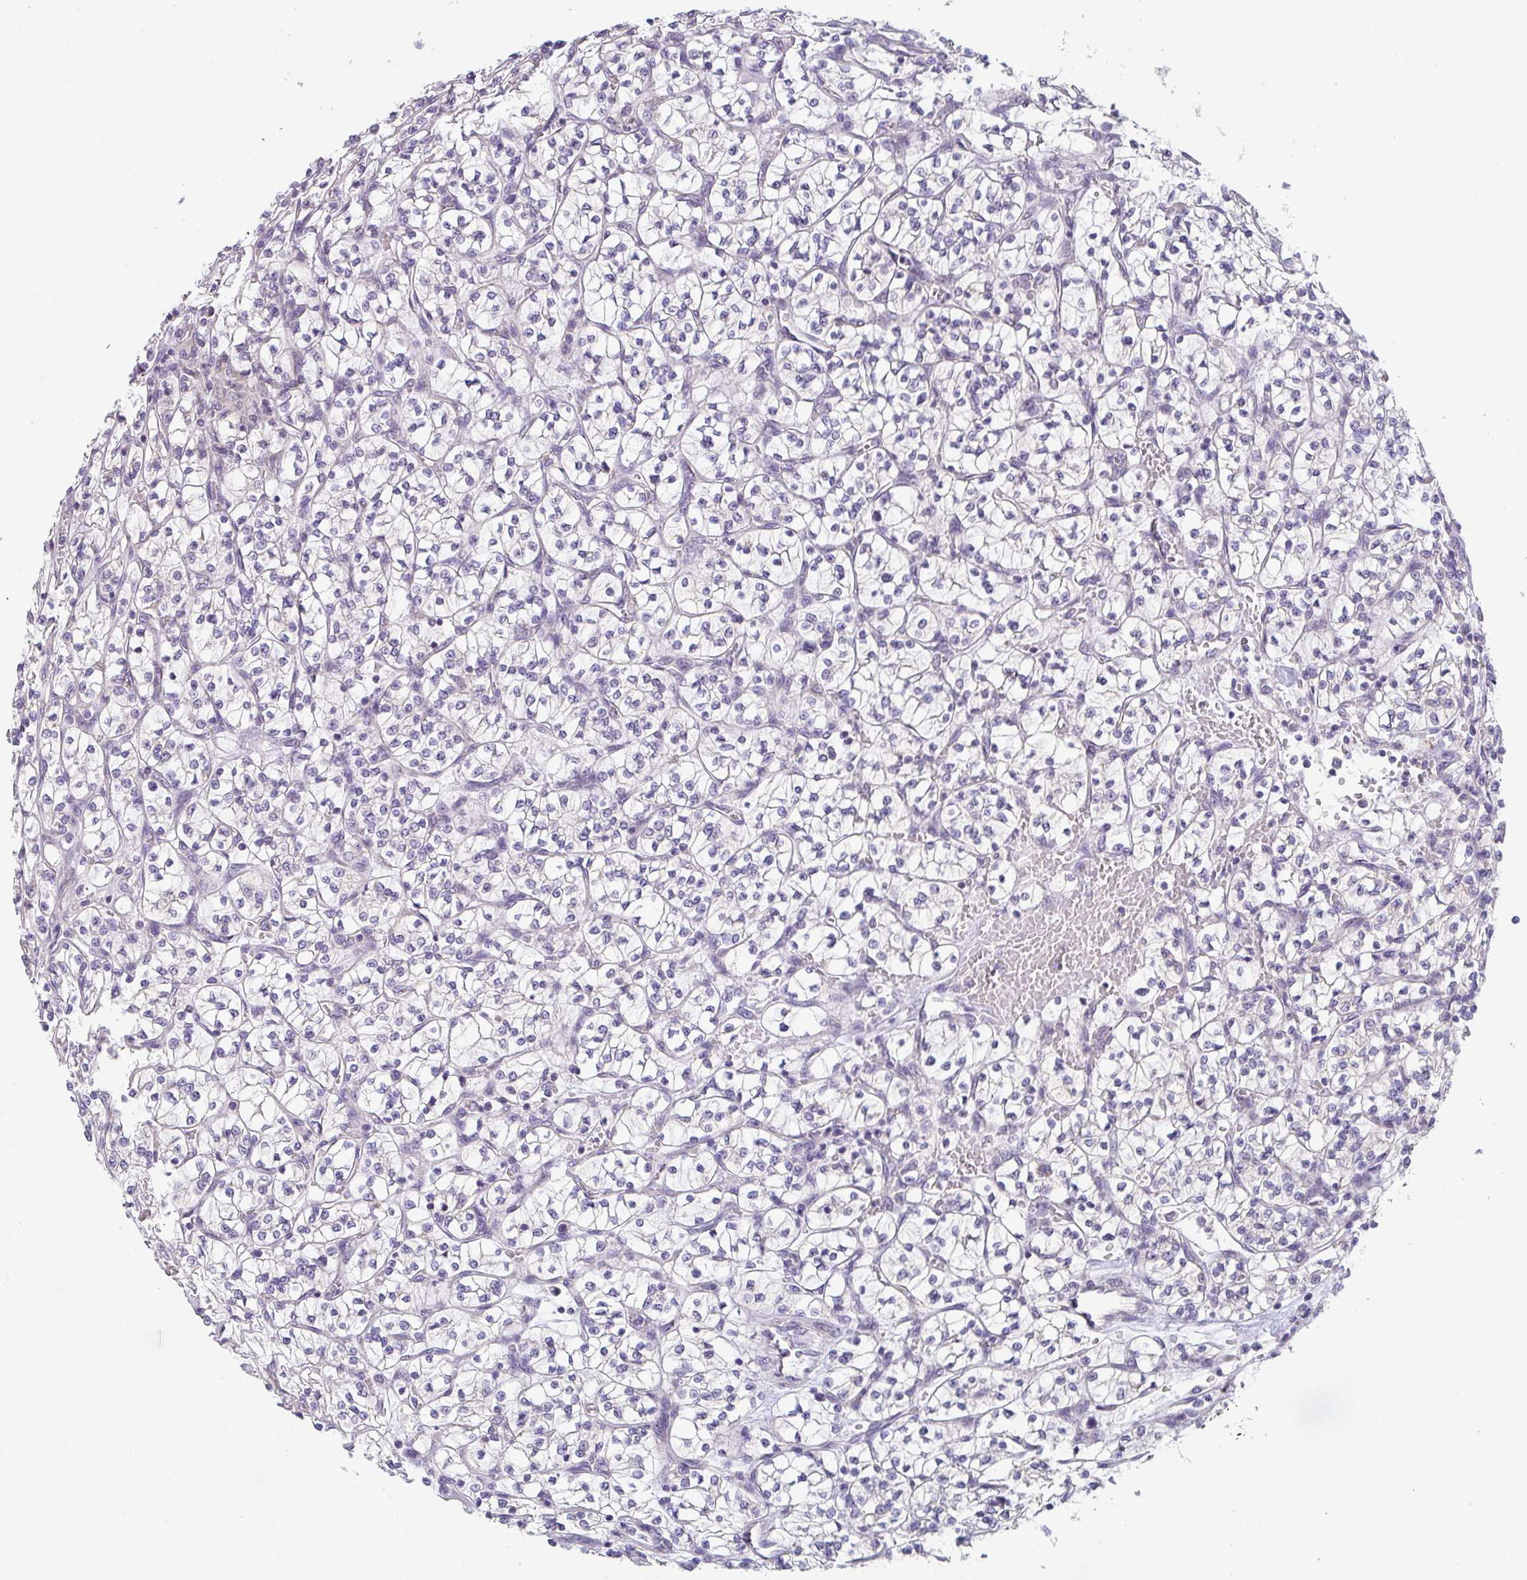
{"staining": {"intensity": "negative", "quantity": "none", "location": "none"}, "tissue": "renal cancer", "cell_type": "Tumor cells", "image_type": "cancer", "snomed": [{"axis": "morphology", "description": "Adenocarcinoma, NOS"}, {"axis": "topography", "description": "Kidney"}], "caption": "Renal cancer stained for a protein using immunohistochemistry (IHC) displays no expression tumor cells.", "gene": "CACNA1S", "patient": {"sex": "female", "age": 64}}